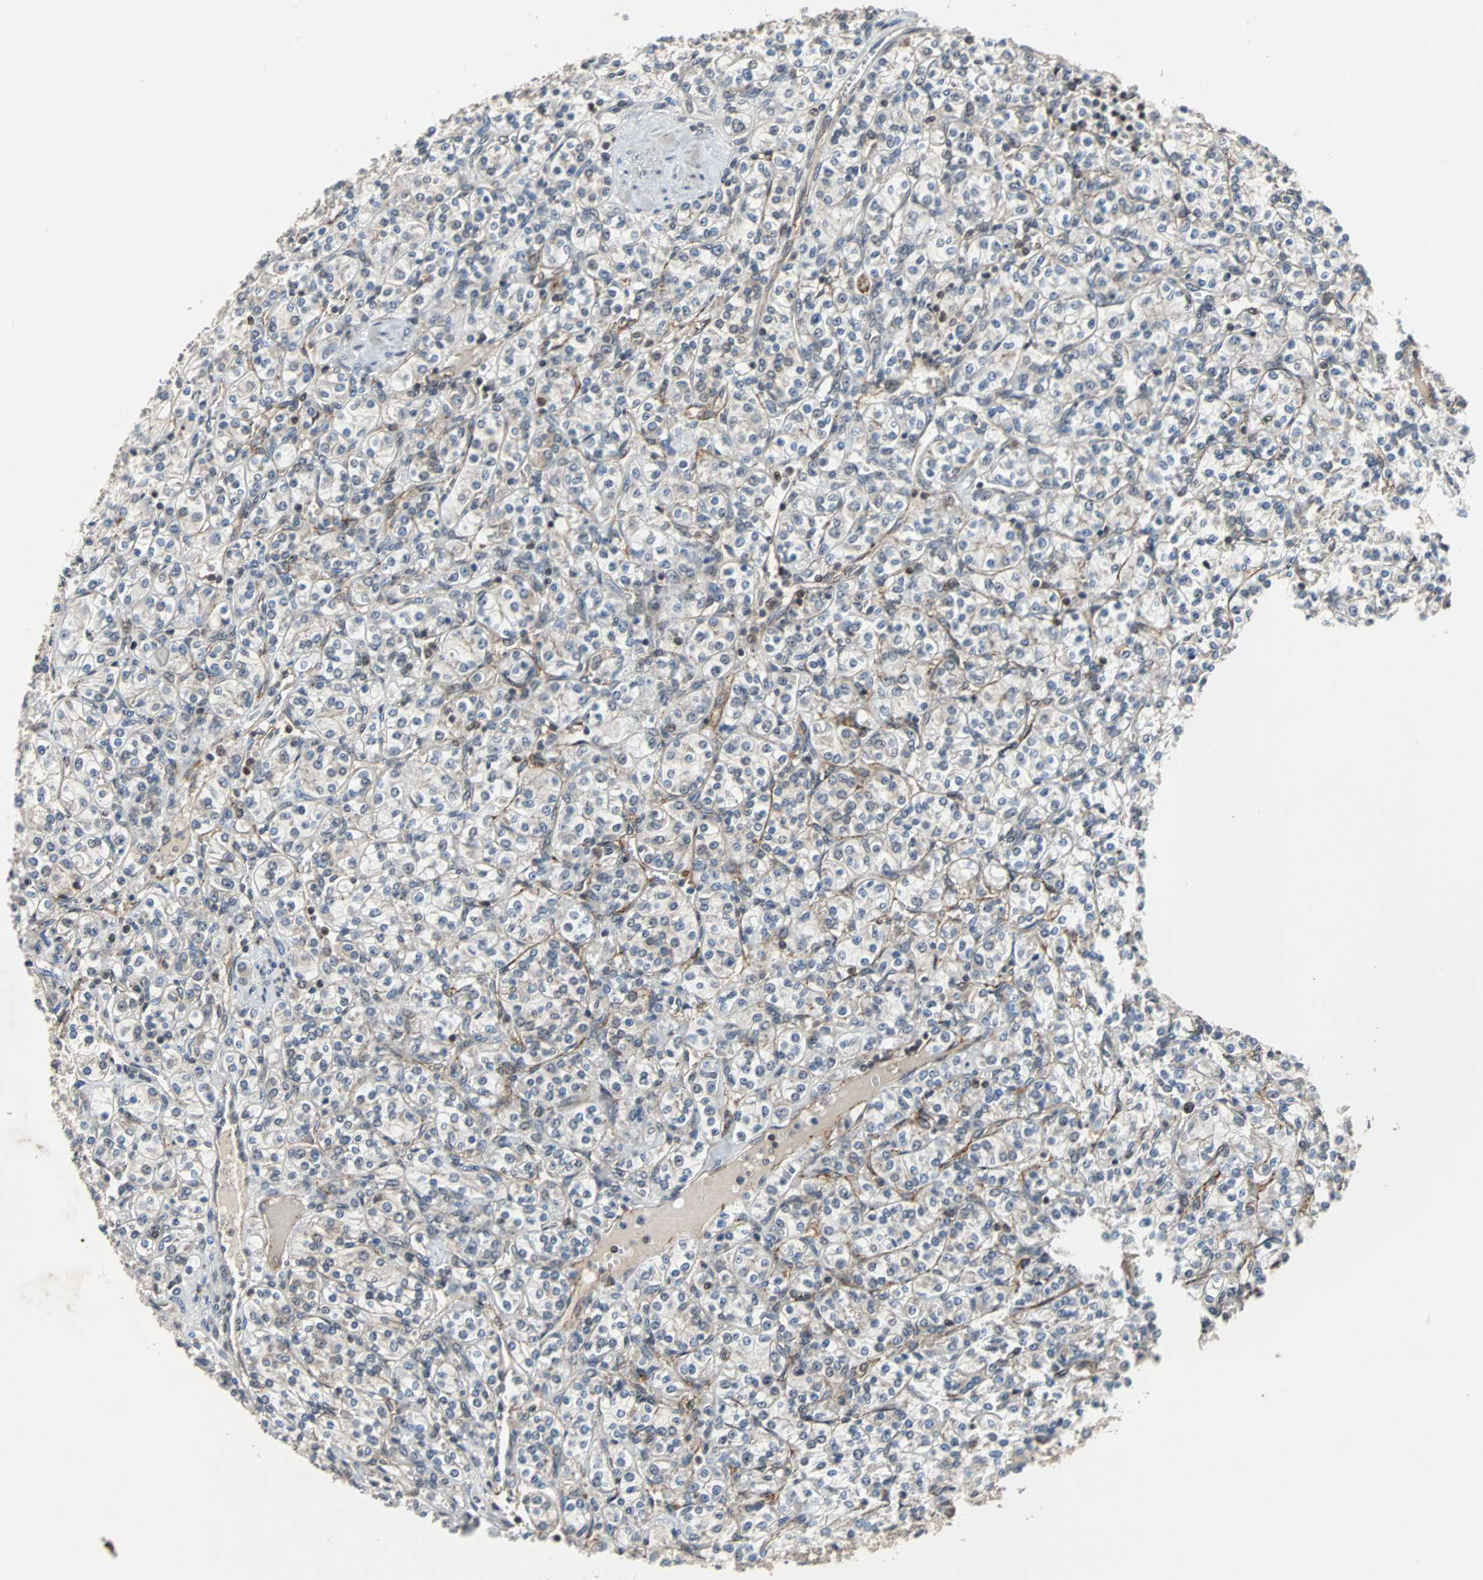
{"staining": {"intensity": "weak", "quantity": "25%-75%", "location": "cytoplasmic/membranous"}, "tissue": "renal cancer", "cell_type": "Tumor cells", "image_type": "cancer", "snomed": [{"axis": "morphology", "description": "Adenocarcinoma, NOS"}, {"axis": "topography", "description": "Kidney"}], "caption": "High-power microscopy captured an IHC photomicrograph of renal cancer (adenocarcinoma), revealing weak cytoplasmic/membranous expression in approximately 25%-75% of tumor cells. The protein is stained brown, and the nuclei are stained in blue (DAB IHC with brightfield microscopy, high magnification).", "gene": "LSR", "patient": {"sex": "male", "age": 77}}